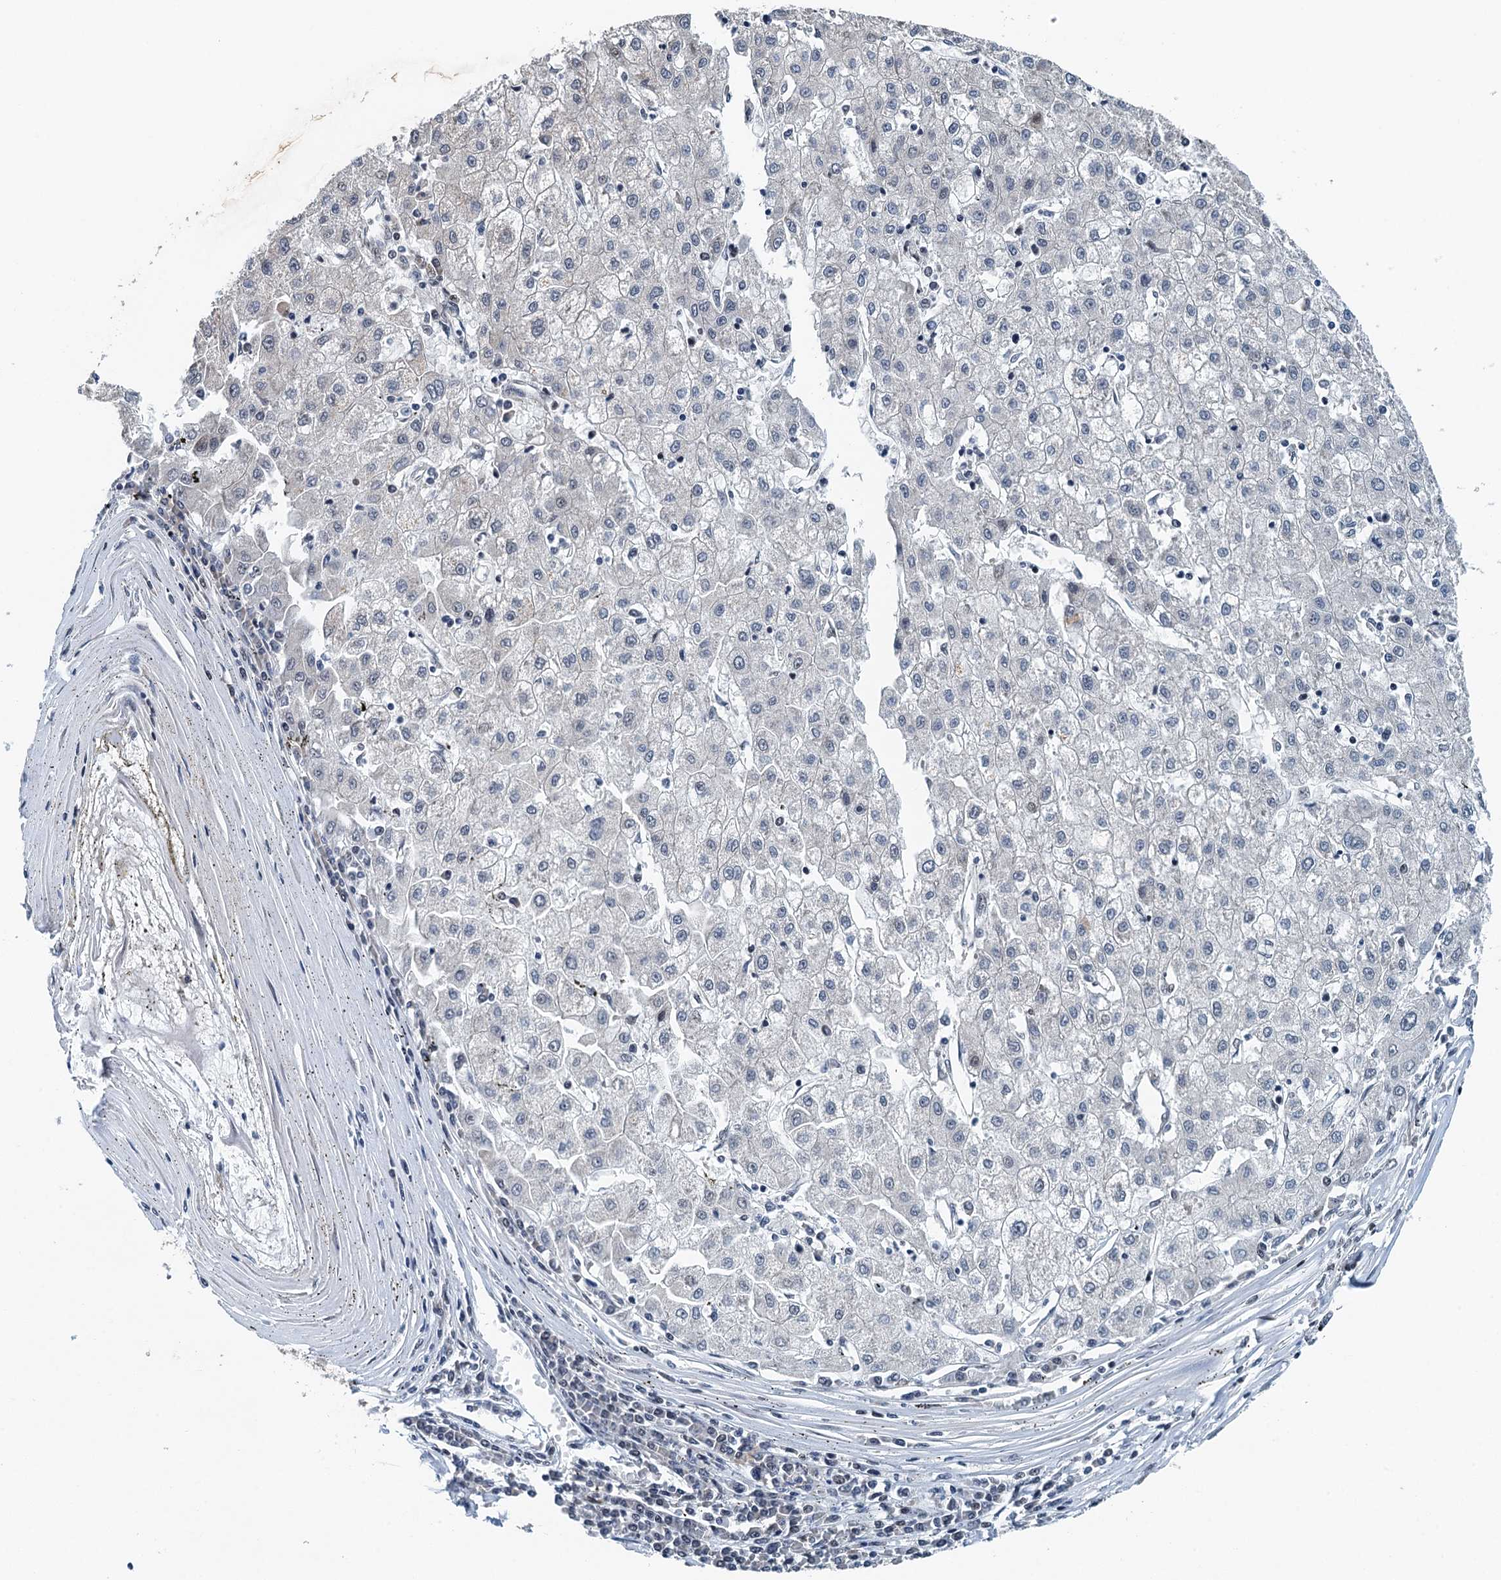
{"staining": {"intensity": "negative", "quantity": "none", "location": "none"}, "tissue": "liver cancer", "cell_type": "Tumor cells", "image_type": "cancer", "snomed": [{"axis": "morphology", "description": "Carcinoma, Hepatocellular, NOS"}, {"axis": "topography", "description": "Liver"}], "caption": "An IHC photomicrograph of liver cancer is shown. There is no staining in tumor cells of liver cancer.", "gene": "MTA3", "patient": {"sex": "male", "age": 72}}